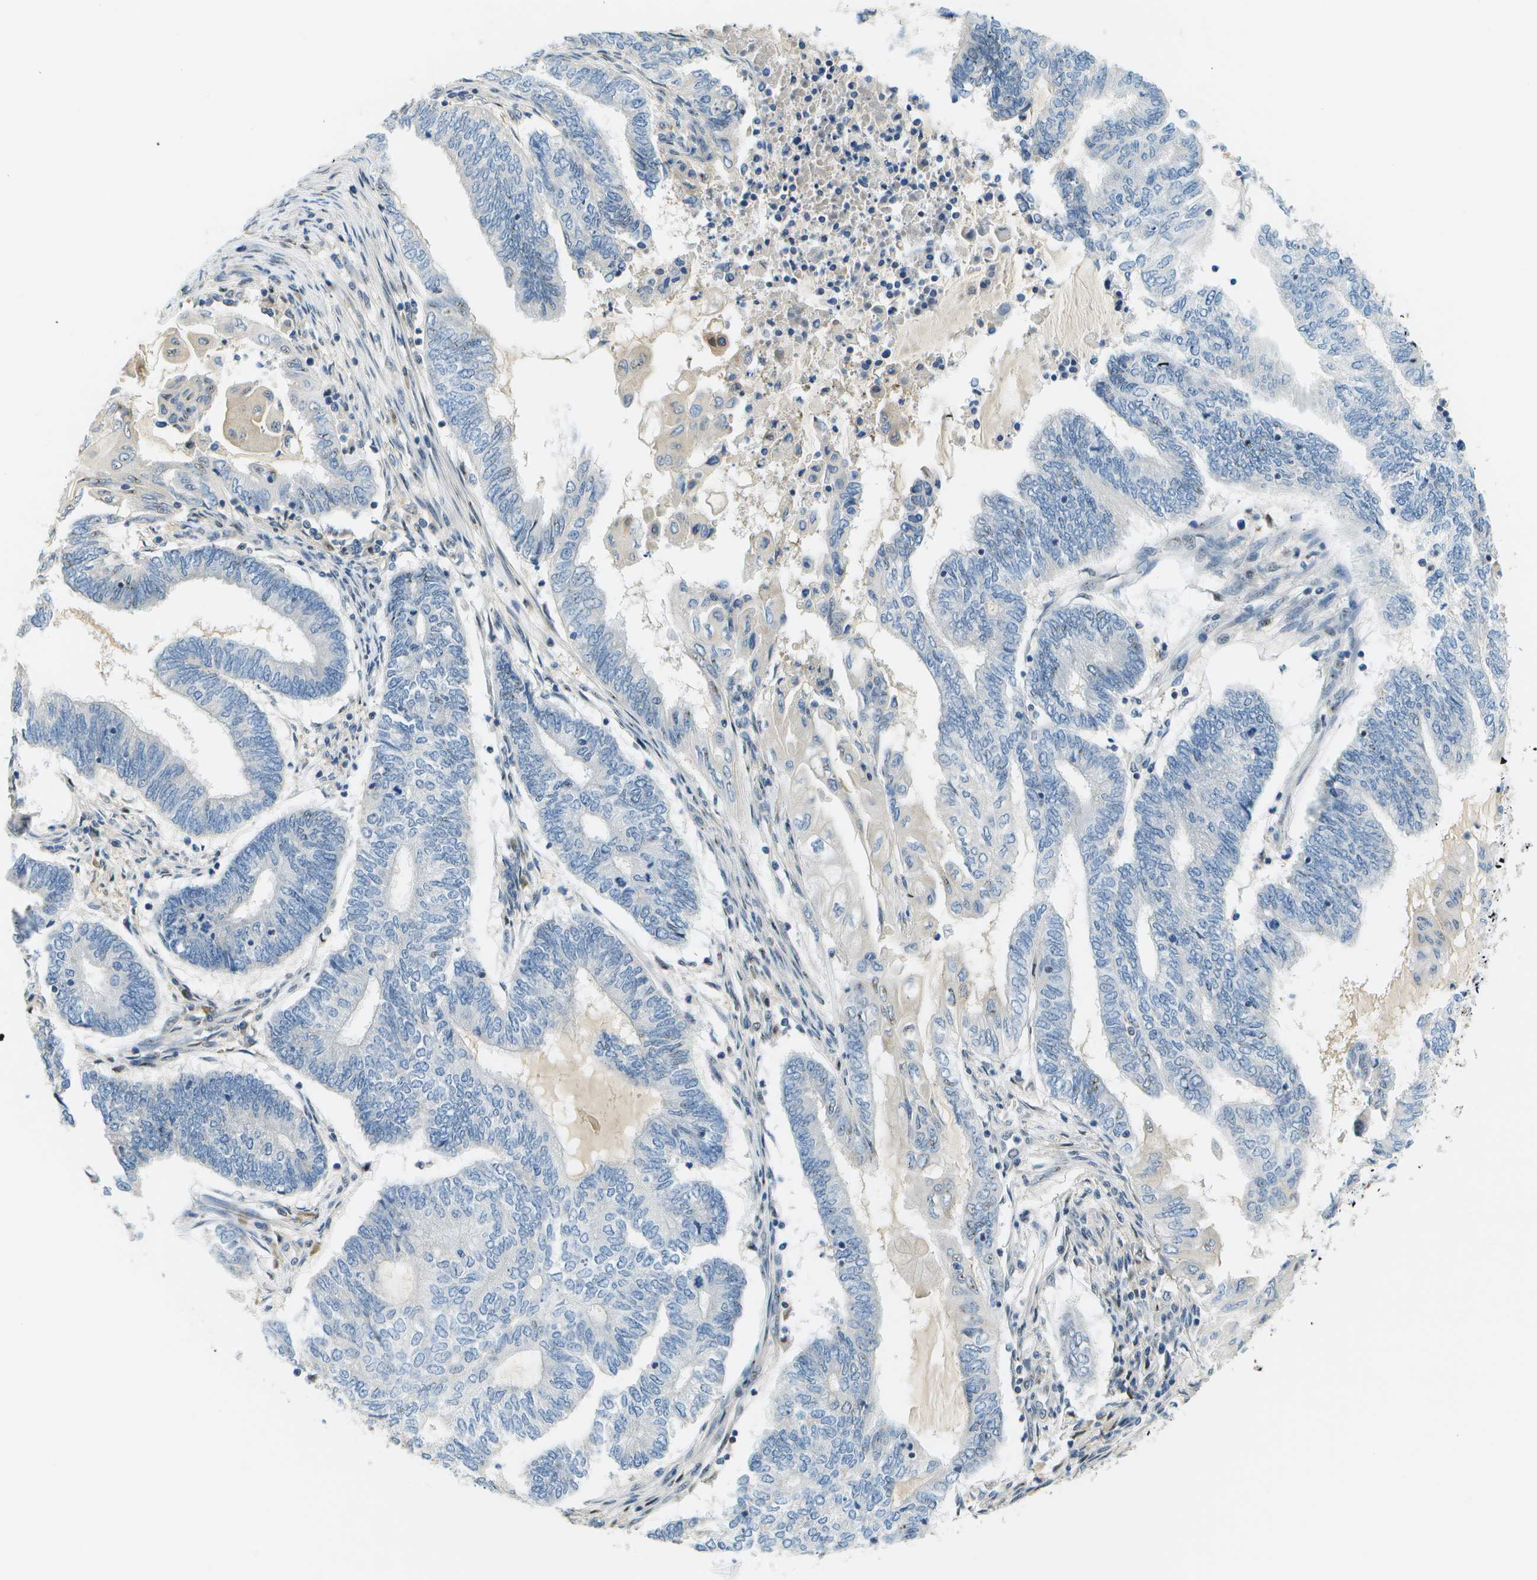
{"staining": {"intensity": "negative", "quantity": "none", "location": "none"}, "tissue": "endometrial cancer", "cell_type": "Tumor cells", "image_type": "cancer", "snomed": [{"axis": "morphology", "description": "Adenocarcinoma, NOS"}, {"axis": "topography", "description": "Uterus"}, {"axis": "topography", "description": "Endometrium"}], "caption": "Image shows no protein positivity in tumor cells of endometrial cancer (adenocarcinoma) tissue.", "gene": "PTGIS", "patient": {"sex": "female", "age": 70}}